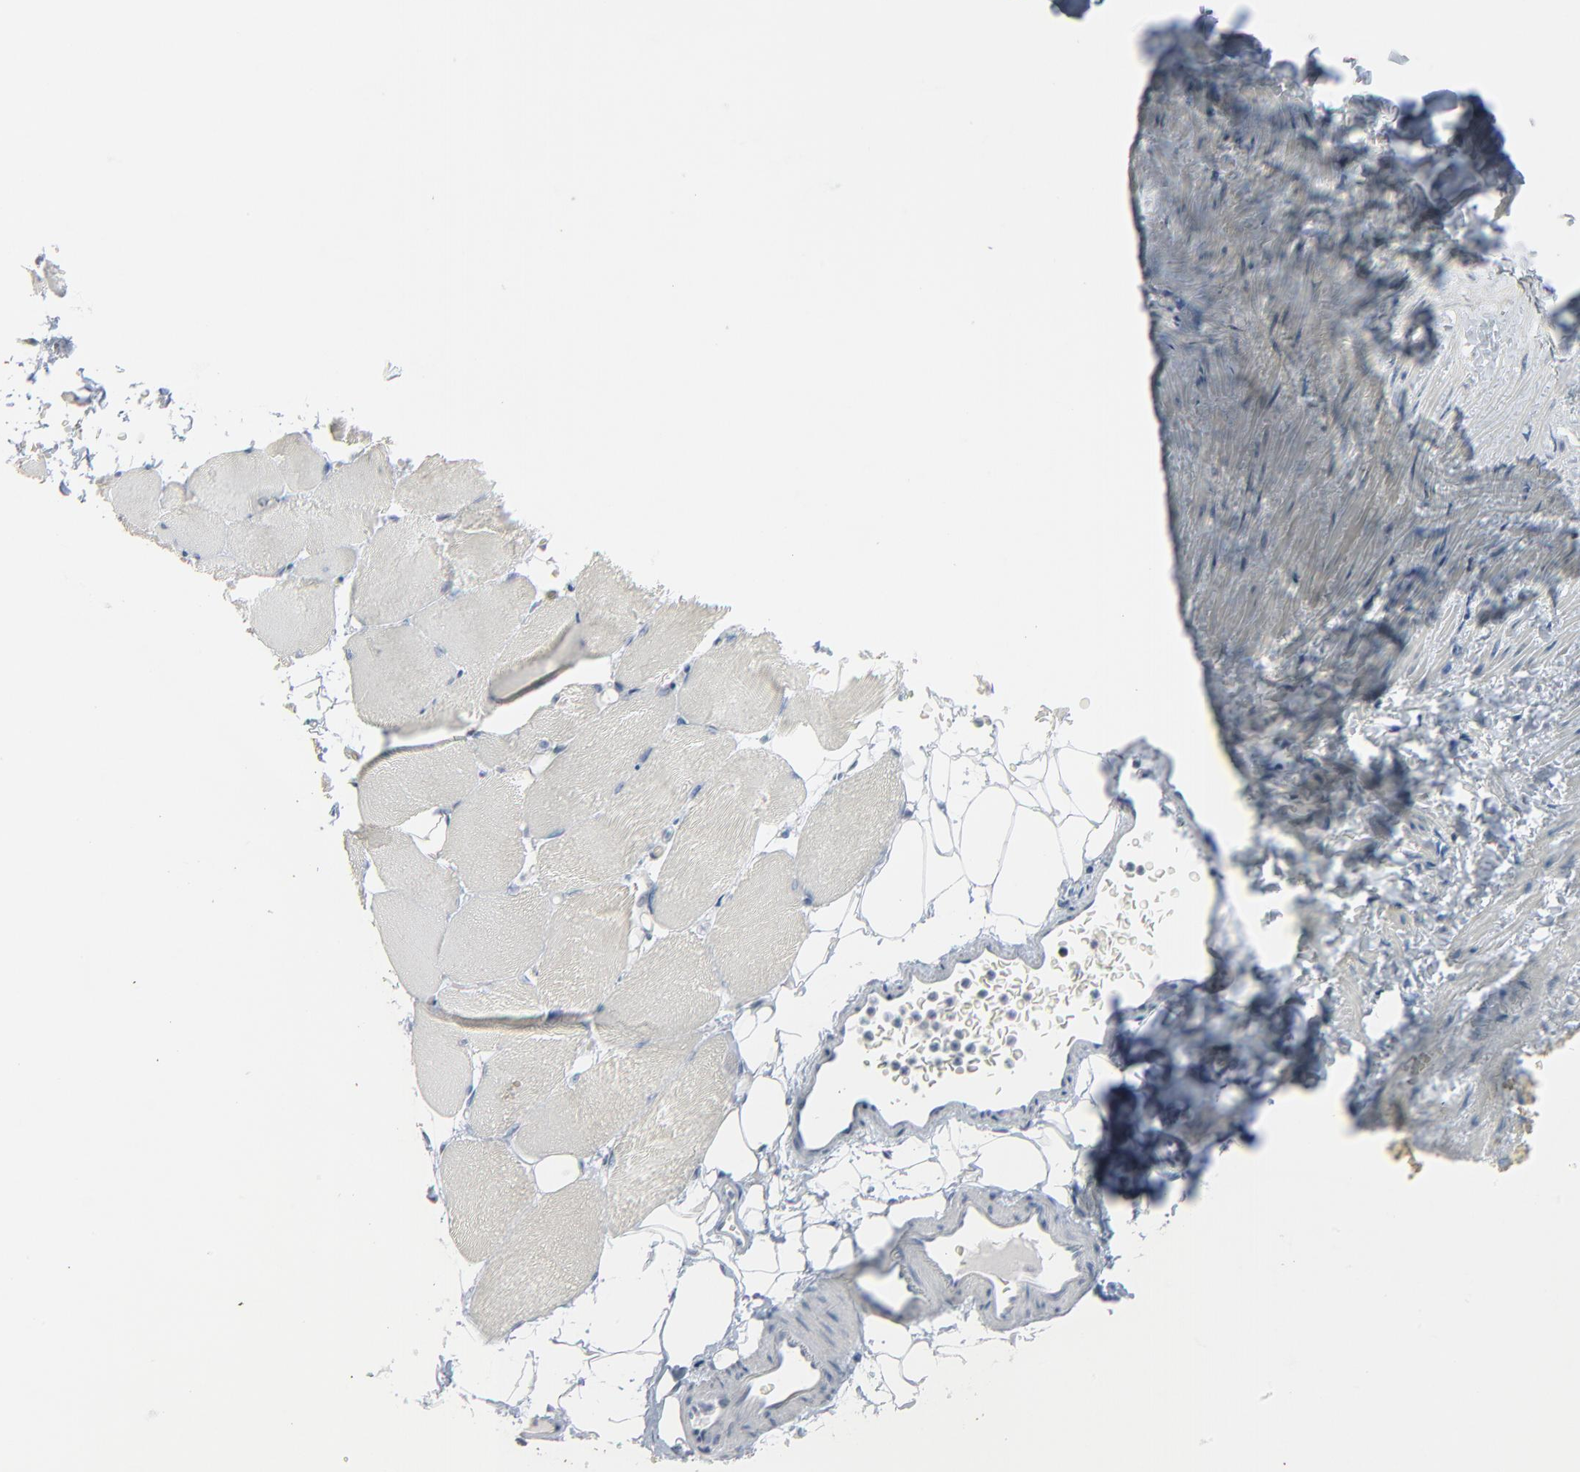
{"staining": {"intensity": "negative", "quantity": "none", "location": "none"}, "tissue": "skeletal muscle", "cell_type": "Myocytes", "image_type": "normal", "snomed": [{"axis": "morphology", "description": "Normal tissue, NOS"}, {"axis": "topography", "description": "Skeletal muscle"}, {"axis": "topography", "description": "Parathyroid gland"}], "caption": "Histopathology image shows no protein positivity in myocytes of benign skeletal muscle.", "gene": "SAGE1", "patient": {"sex": "female", "age": 37}}